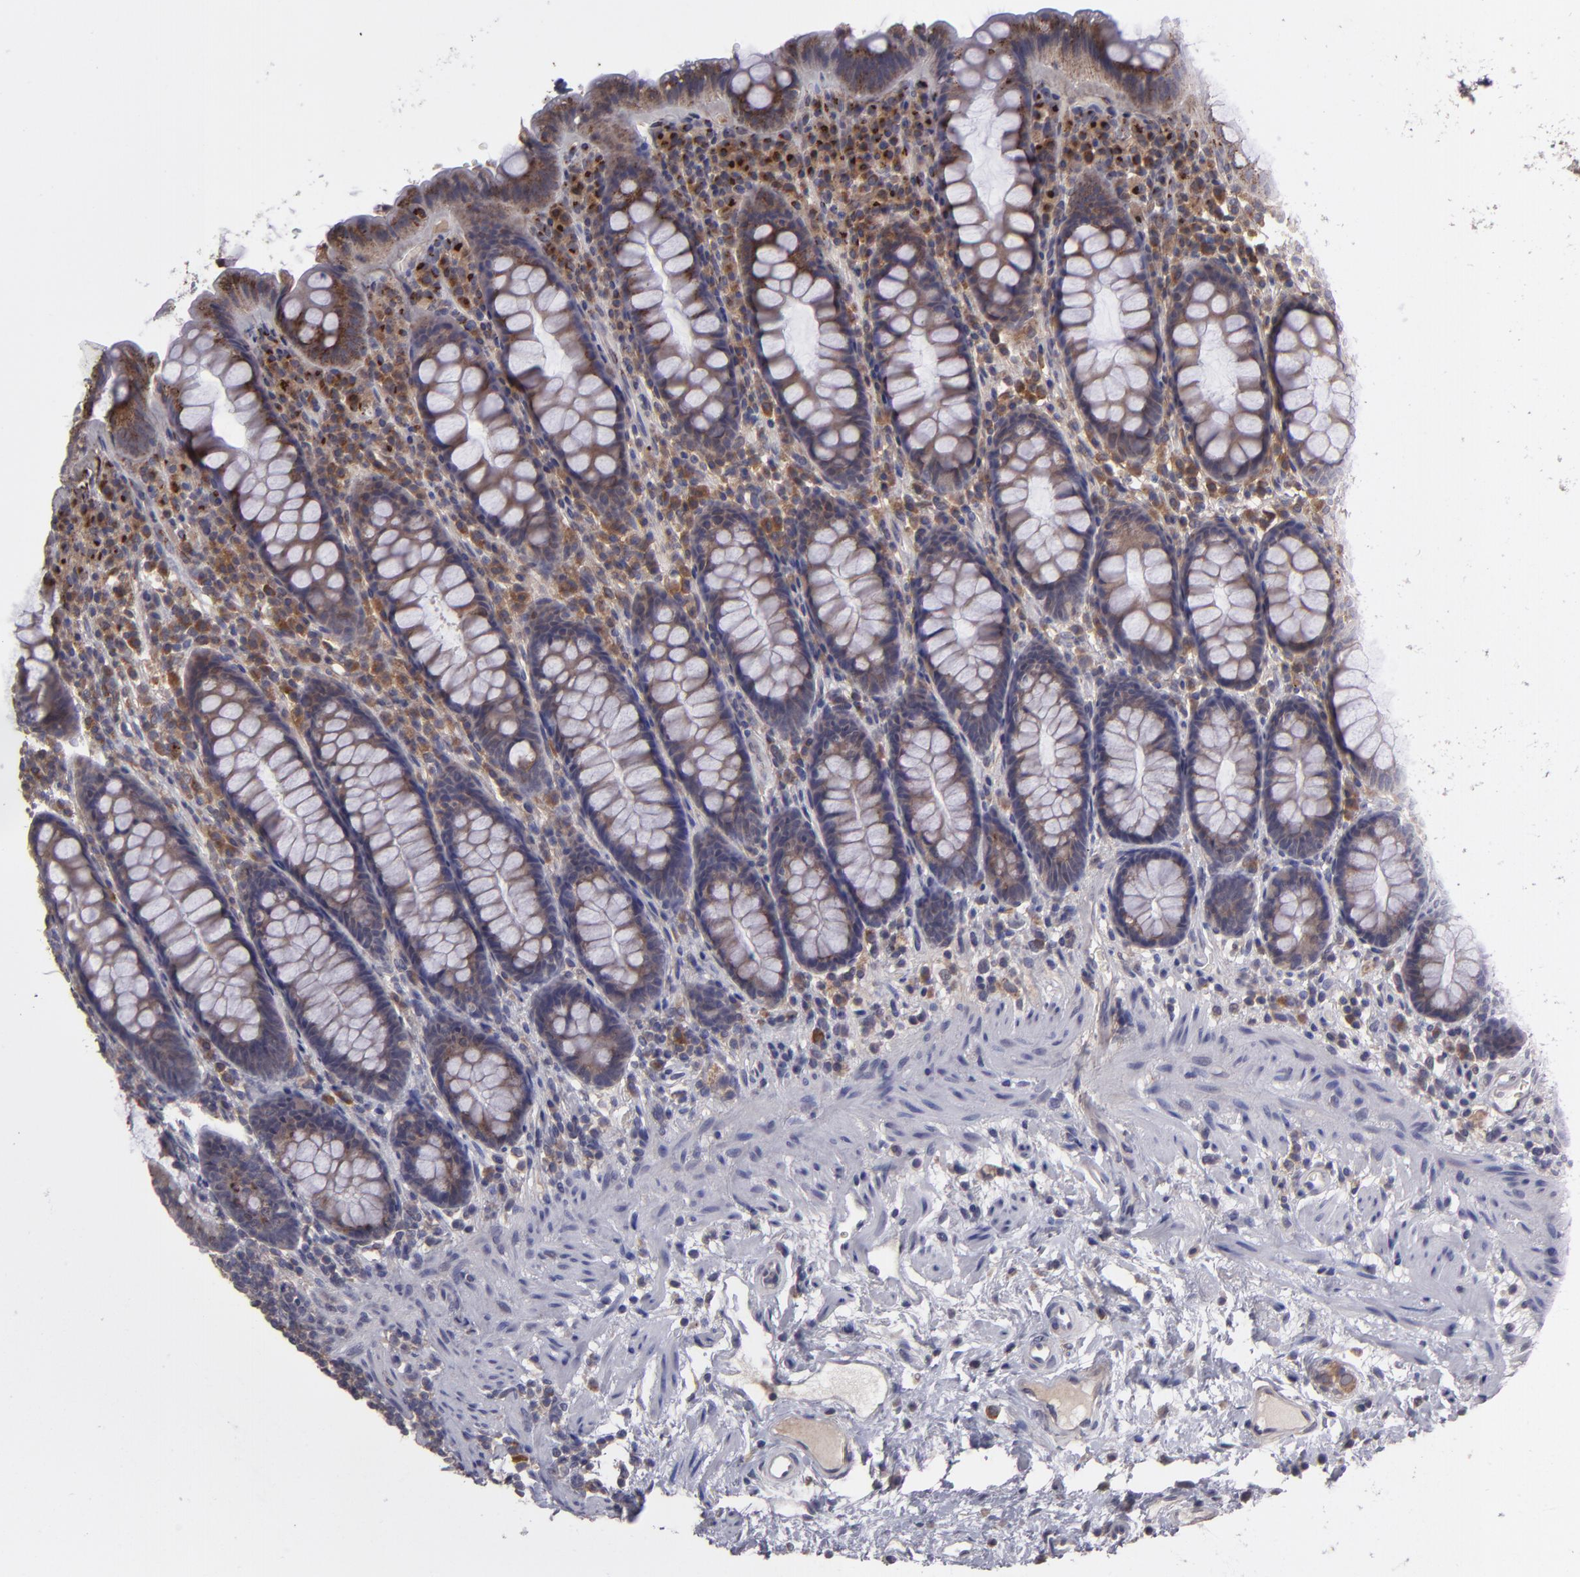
{"staining": {"intensity": "weak", "quantity": ">75%", "location": "cytoplasmic/membranous"}, "tissue": "rectum", "cell_type": "Glandular cells", "image_type": "normal", "snomed": [{"axis": "morphology", "description": "Normal tissue, NOS"}, {"axis": "topography", "description": "Rectum"}], "caption": "Immunohistochemical staining of benign rectum shows low levels of weak cytoplasmic/membranous staining in about >75% of glandular cells. (Stains: DAB (3,3'-diaminobenzidine) in brown, nuclei in blue, Microscopy: brightfield microscopy at high magnification).", "gene": "IL12A", "patient": {"sex": "male", "age": 92}}